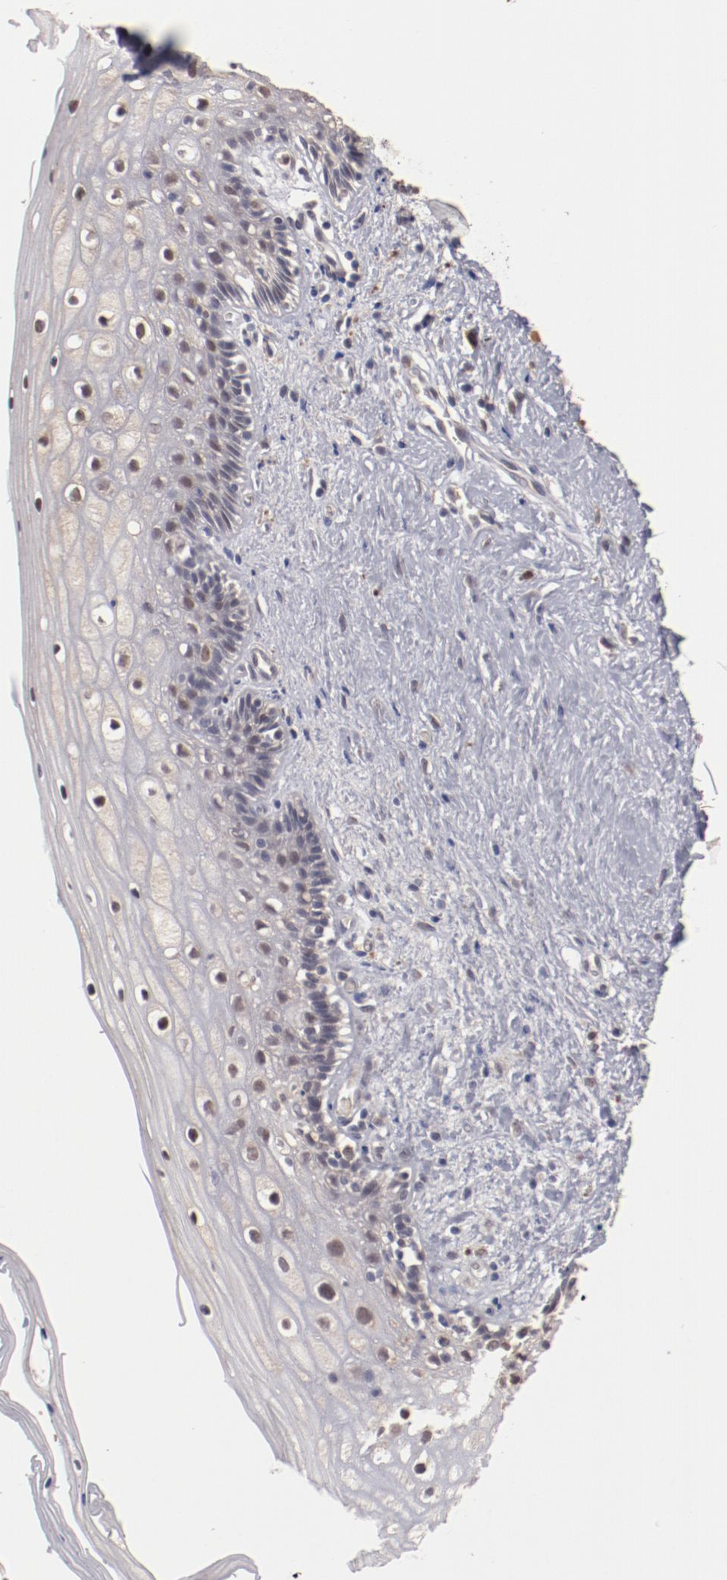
{"staining": {"intensity": "weak", "quantity": "25%-75%", "location": "nuclear"}, "tissue": "vagina", "cell_type": "Squamous epithelial cells", "image_type": "normal", "snomed": [{"axis": "morphology", "description": "Normal tissue, NOS"}, {"axis": "topography", "description": "Vagina"}], "caption": "A brown stain labels weak nuclear staining of a protein in squamous epithelial cells of unremarkable vagina. The staining was performed using DAB, with brown indicating positive protein expression. Nuclei are stained blue with hematoxylin.", "gene": "NFE2", "patient": {"sex": "female", "age": 46}}